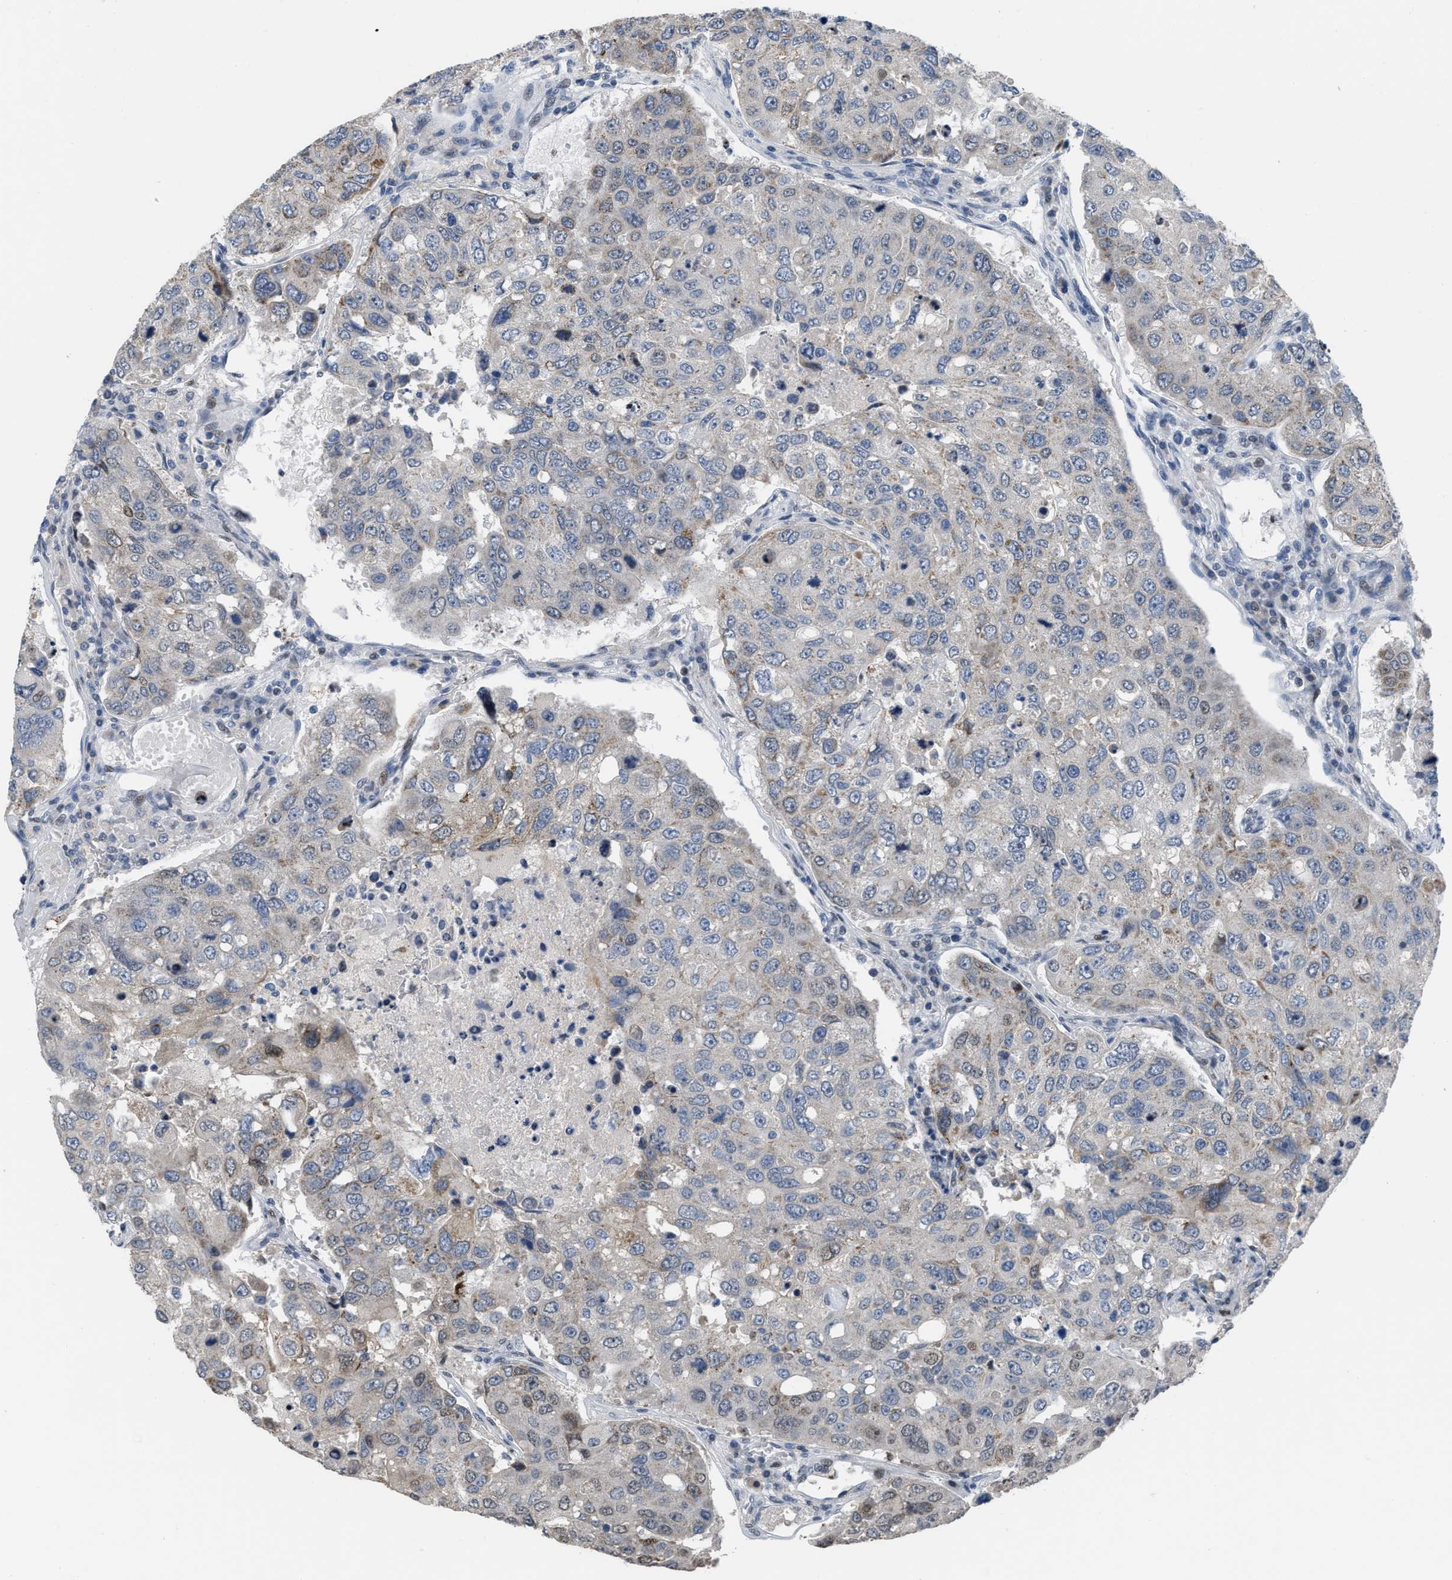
{"staining": {"intensity": "moderate", "quantity": "<25%", "location": "cytoplasmic/membranous"}, "tissue": "urothelial cancer", "cell_type": "Tumor cells", "image_type": "cancer", "snomed": [{"axis": "morphology", "description": "Urothelial carcinoma, High grade"}, {"axis": "topography", "description": "Lymph node"}, {"axis": "topography", "description": "Urinary bladder"}], "caption": "A high-resolution micrograph shows immunohistochemistry staining of urothelial carcinoma (high-grade), which displays moderate cytoplasmic/membranous expression in approximately <25% of tumor cells.", "gene": "SETDB1", "patient": {"sex": "male", "age": 51}}